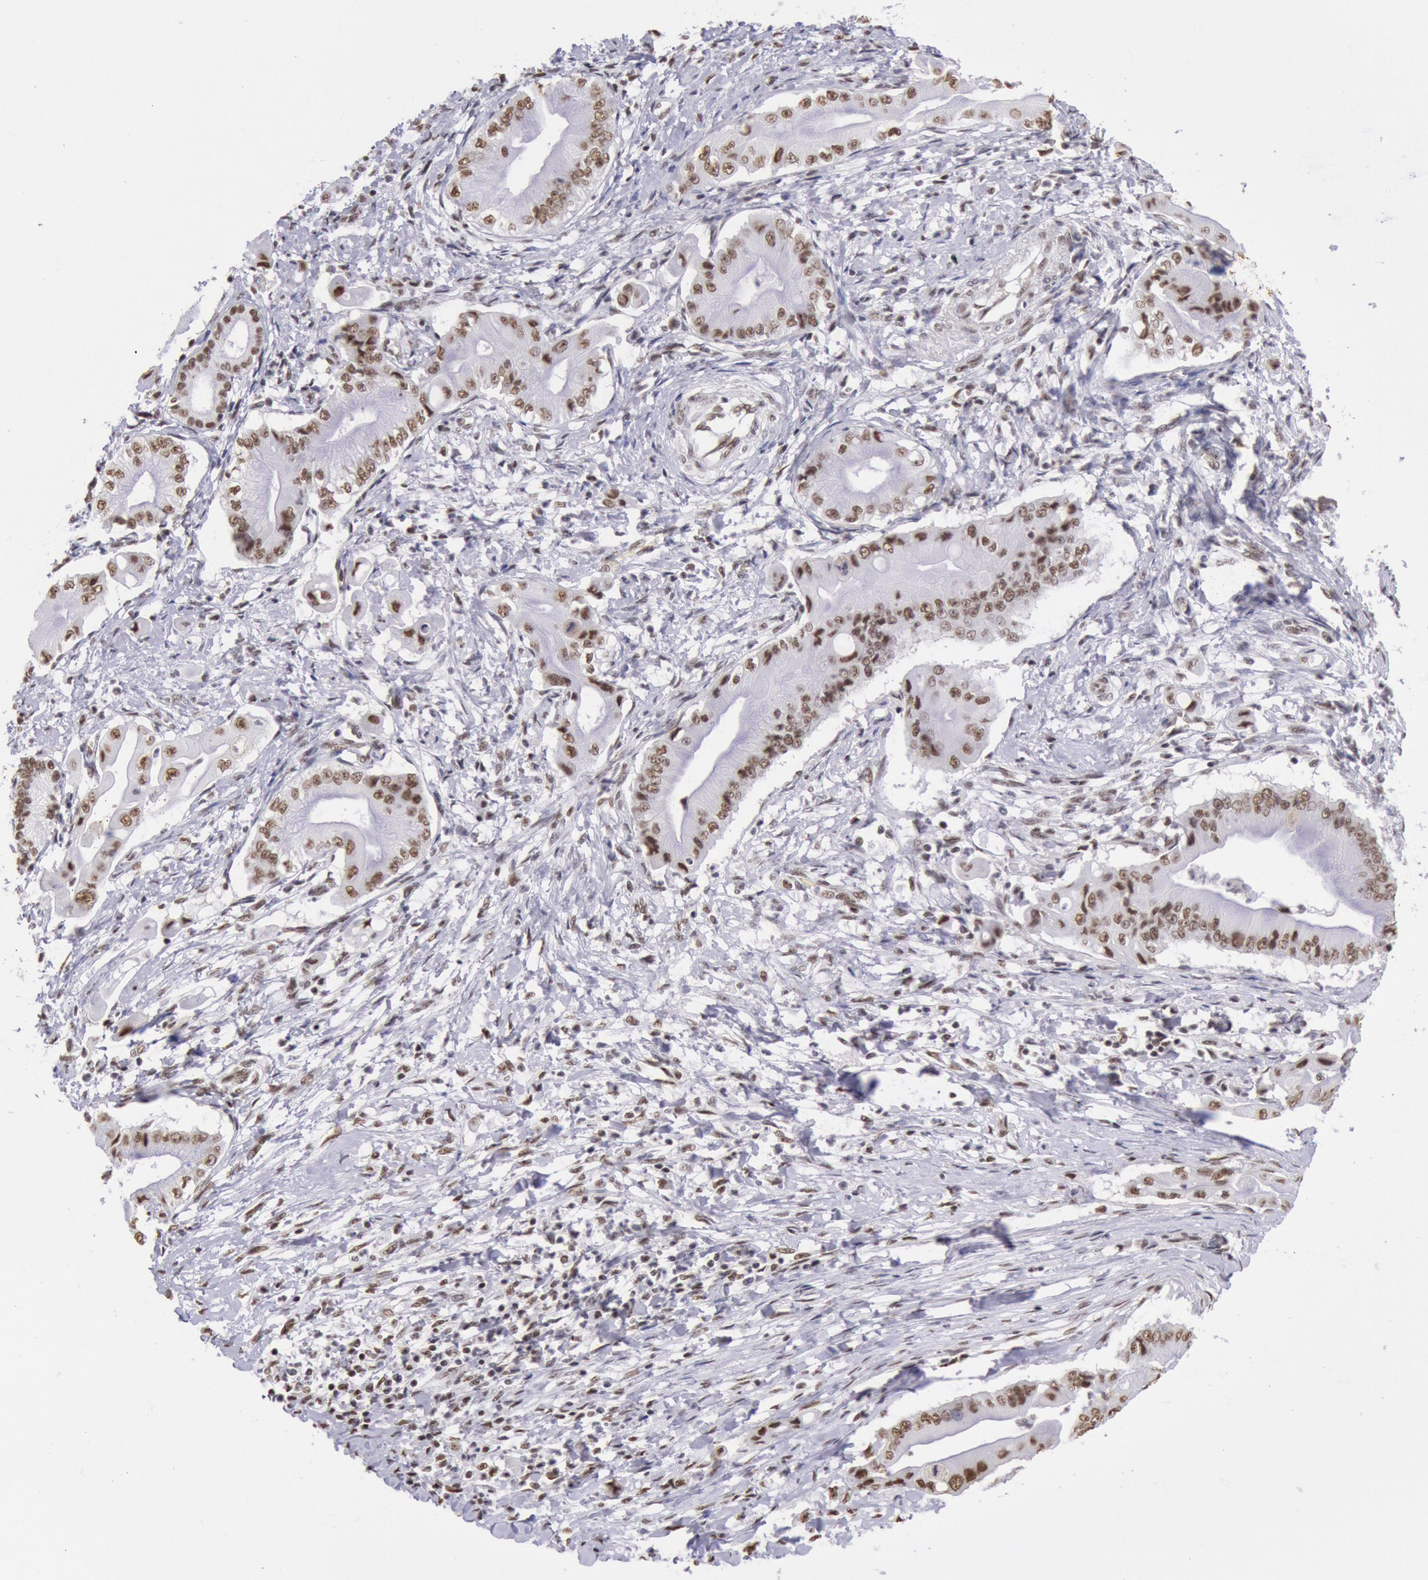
{"staining": {"intensity": "weak", "quantity": ">75%", "location": "nuclear"}, "tissue": "pancreatic cancer", "cell_type": "Tumor cells", "image_type": "cancer", "snomed": [{"axis": "morphology", "description": "Adenocarcinoma, NOS"}, {"axis": "topography", "description": "Pancreas"}], "caption": "An immunohistochemistry histopathology image of tumor tissue is shown. Protein staining in brown shows weak nuclear positivity in adenocarcinoma (pancreatic) within tumor cells. (Stains: DAB in brown, nuclei in blue, Microscopy: brightfield microscopy at high magnification).", "gene": "SNRPD3", "patient": {"sex": "male", "age": 62}}